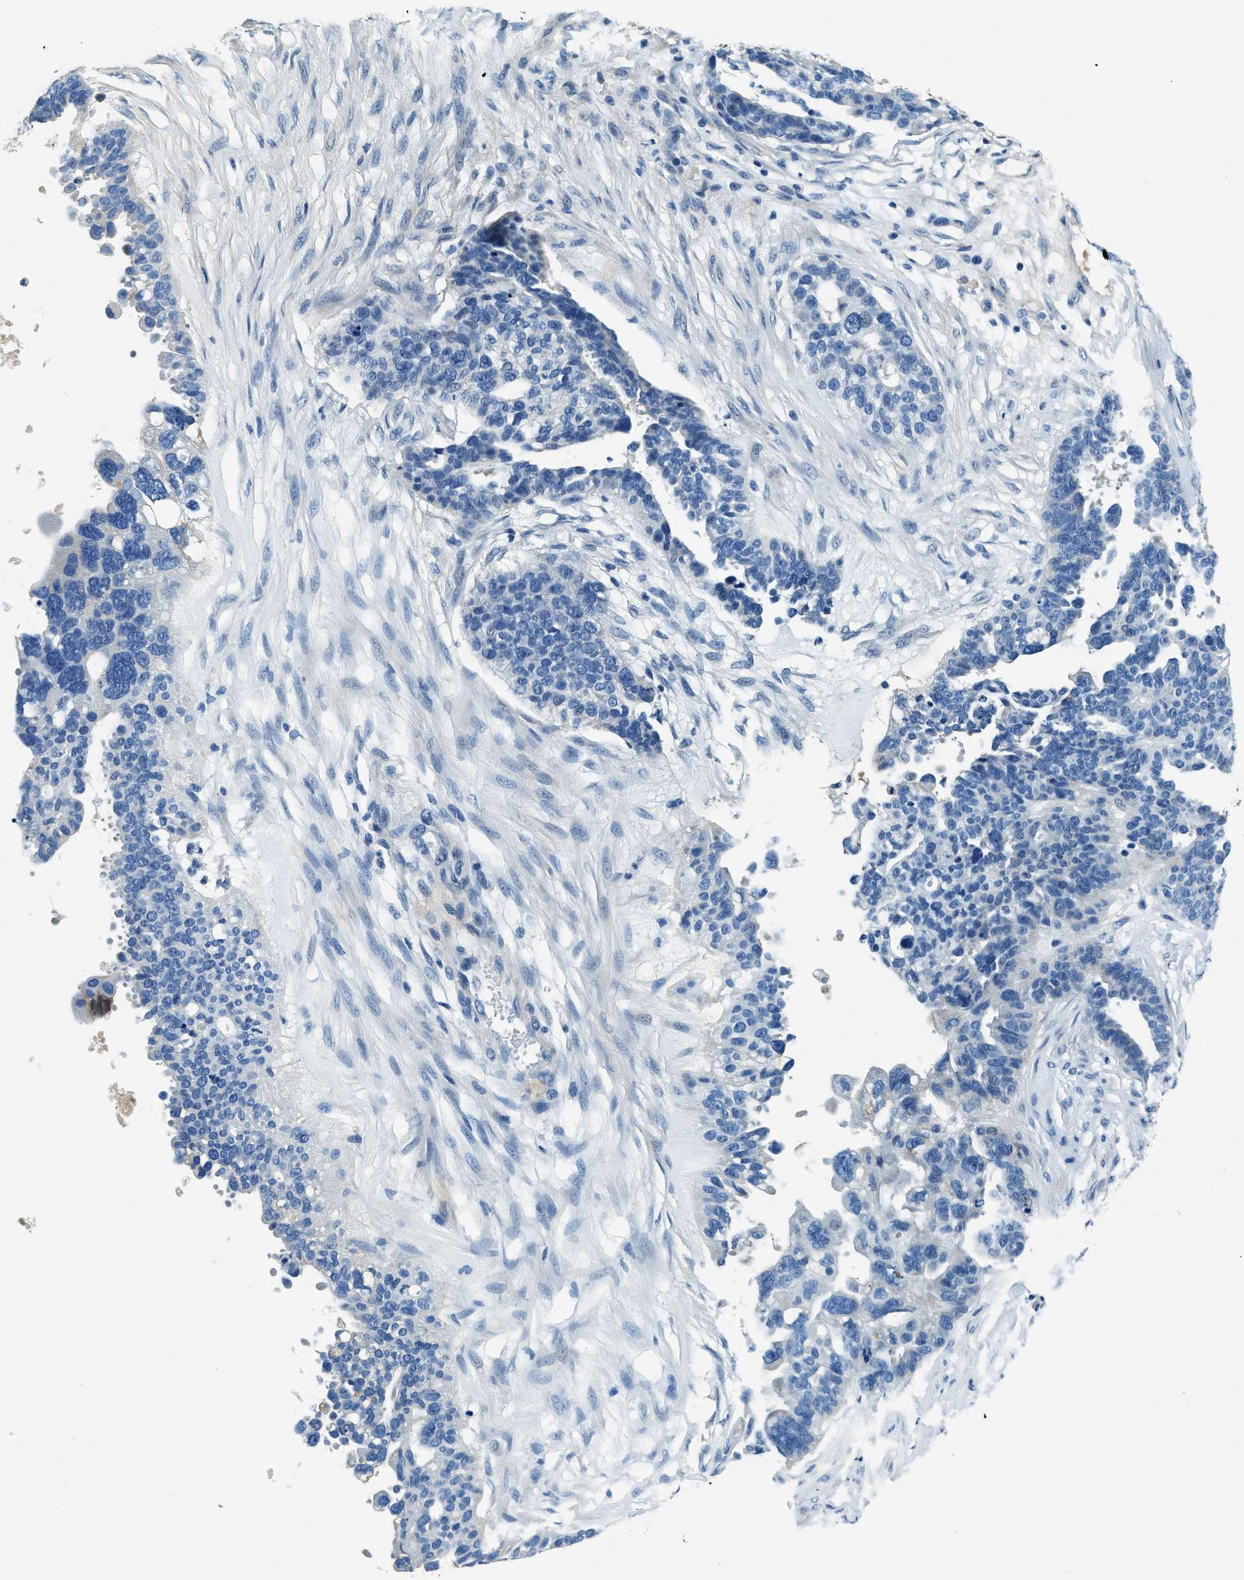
{"staining": {"intensity": "negative", "quantity": "none", "location": "none"}, "tissue": "ovarian cancer", "cell_type": "Tumor cells", "image_type": "cancer", "snomed": [{"axis": "morphology", "description": "Cystadenocarcinoma, serous, NOS"}, {"axis": "topography", "description": "Ovary"}], "caption": "Image shows no protein positivity in tumor cells of ovarian serous cystadenocarcinoma tissue.", "gene": "TMEM186", "patient": {"sex": "female", "age": 59}}